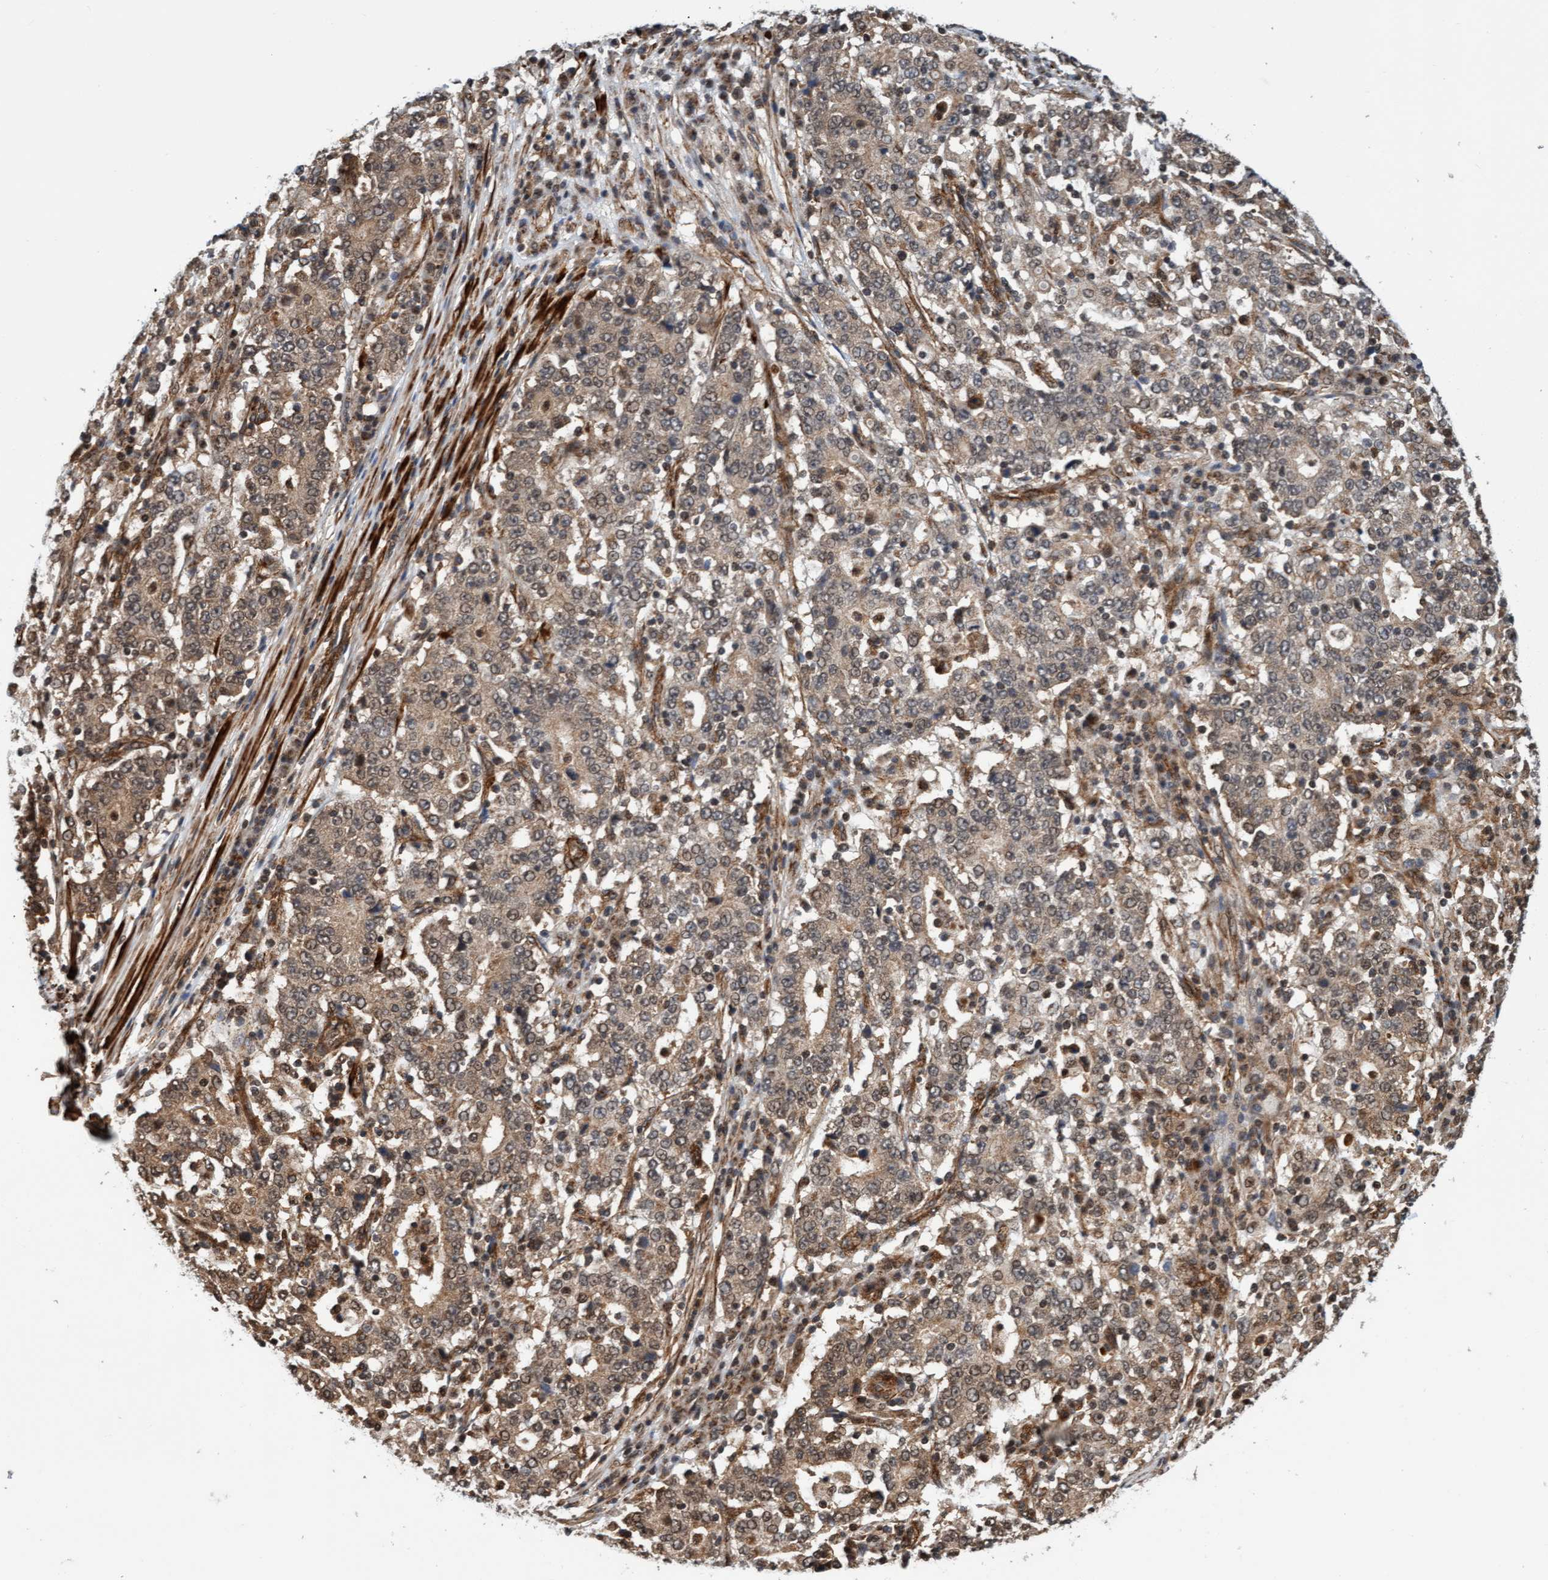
{"staining": {"intensity": "weak", "quantity": ">75%", "location": "cytoplasmic/membranous"}, "tissue": "stomach cancer", "cell_type": "Tumor cells", "image_type": "cancer", "snomed": [{"axis": "morphology", "description": "Adenocarcinoma, NOS"}, {"axis": "topography", "description": "Stomach"}], "caption": "Adenocarcinoma (stomach) stained for a protein (brown) displays weak cytoplasmic/membranous positive staining in about >75% of tumor cells.", "gene": "STXBP4", "patient": {"sex": "male", "age": 59}}